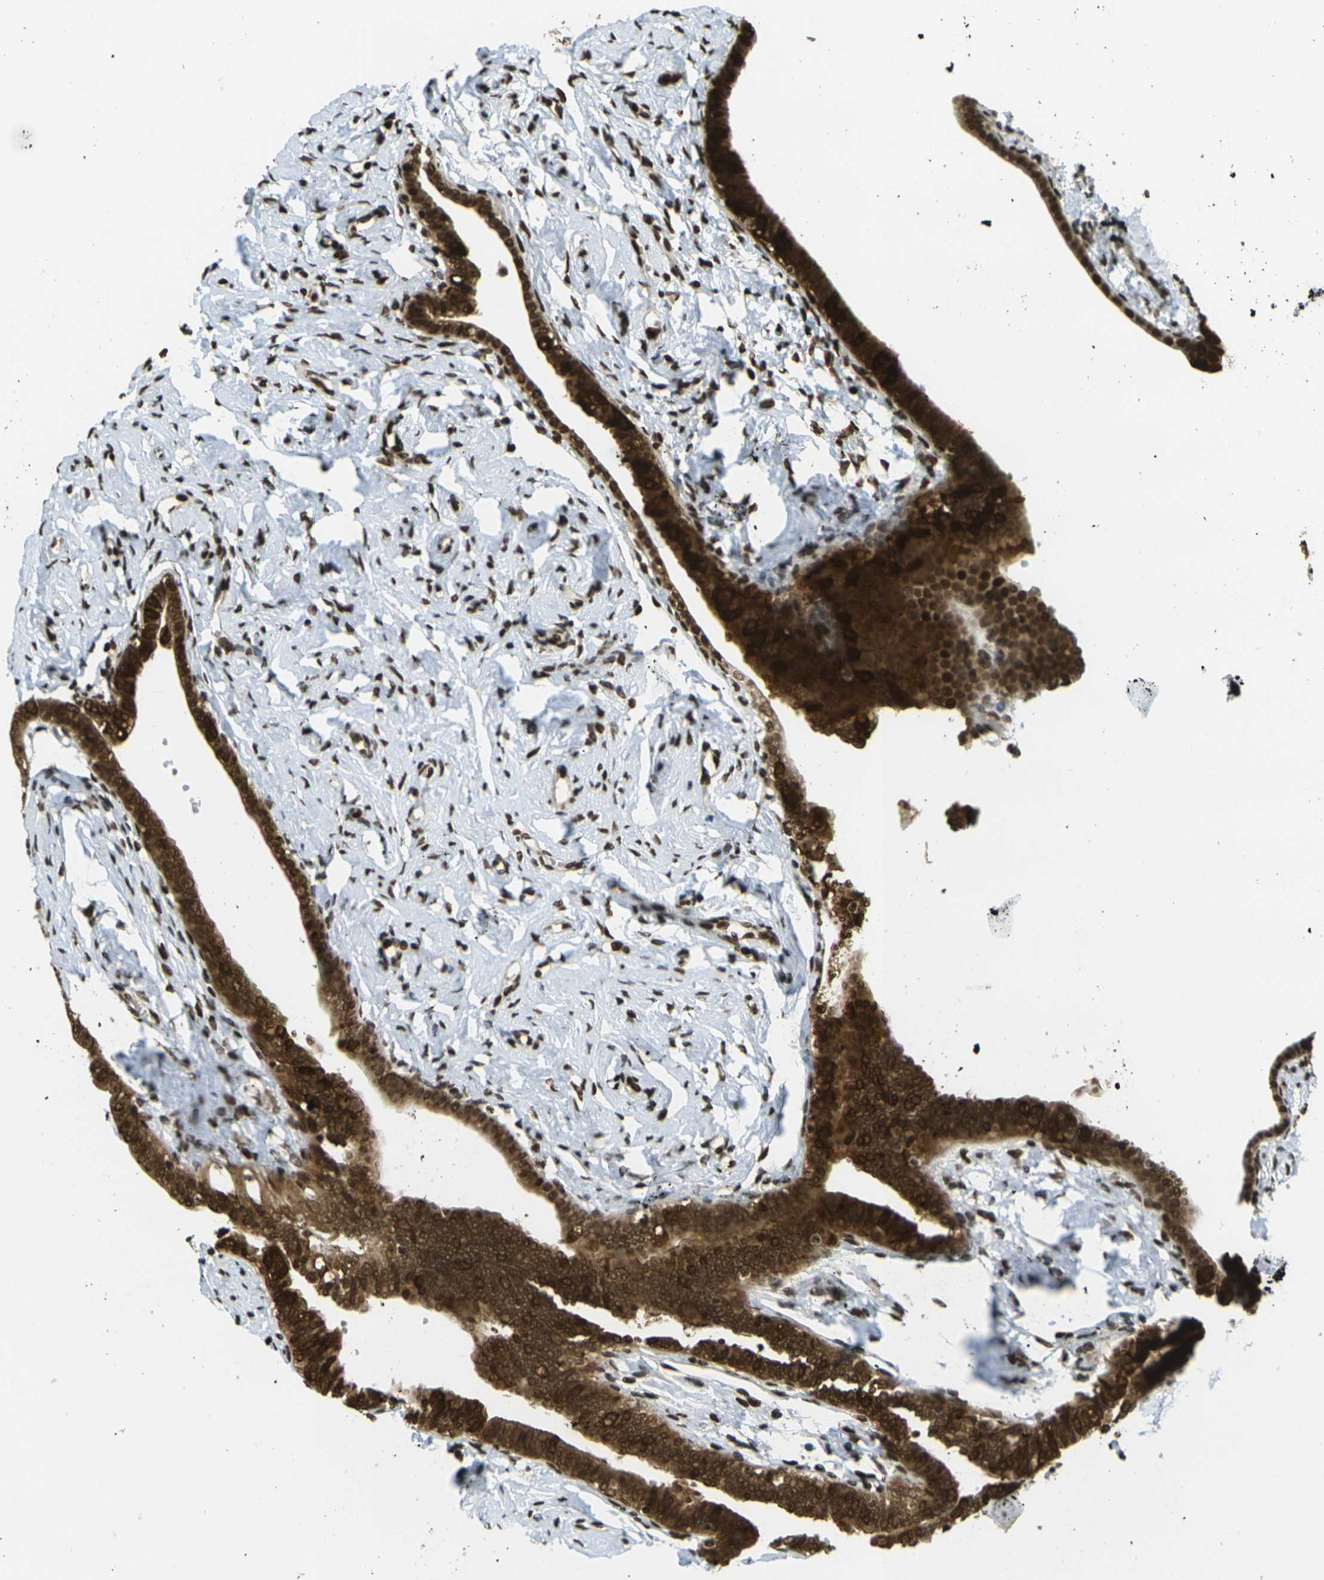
{"staining": {"intensity": "strong", "quantity": ">75%", "location": "cytoplasmic/membranous,nuclear"}, "tissue": "fallopian tube", "cell_type": "Glandular cells", "image_type": "normal", "snomed": [{"axis": "morphology", "description": "Normal tissue, NOS"}, {"axis": "topography", "description": "Fallopian tube"}], "caption": "Strong cytoplasmic/membranous,nuclear staining is appreciated in approximately >75% of glandular cells in unremarkable fallopian tube.", "gene": "RUVBL2", "patient": {"sex": "female", "age": 71}}